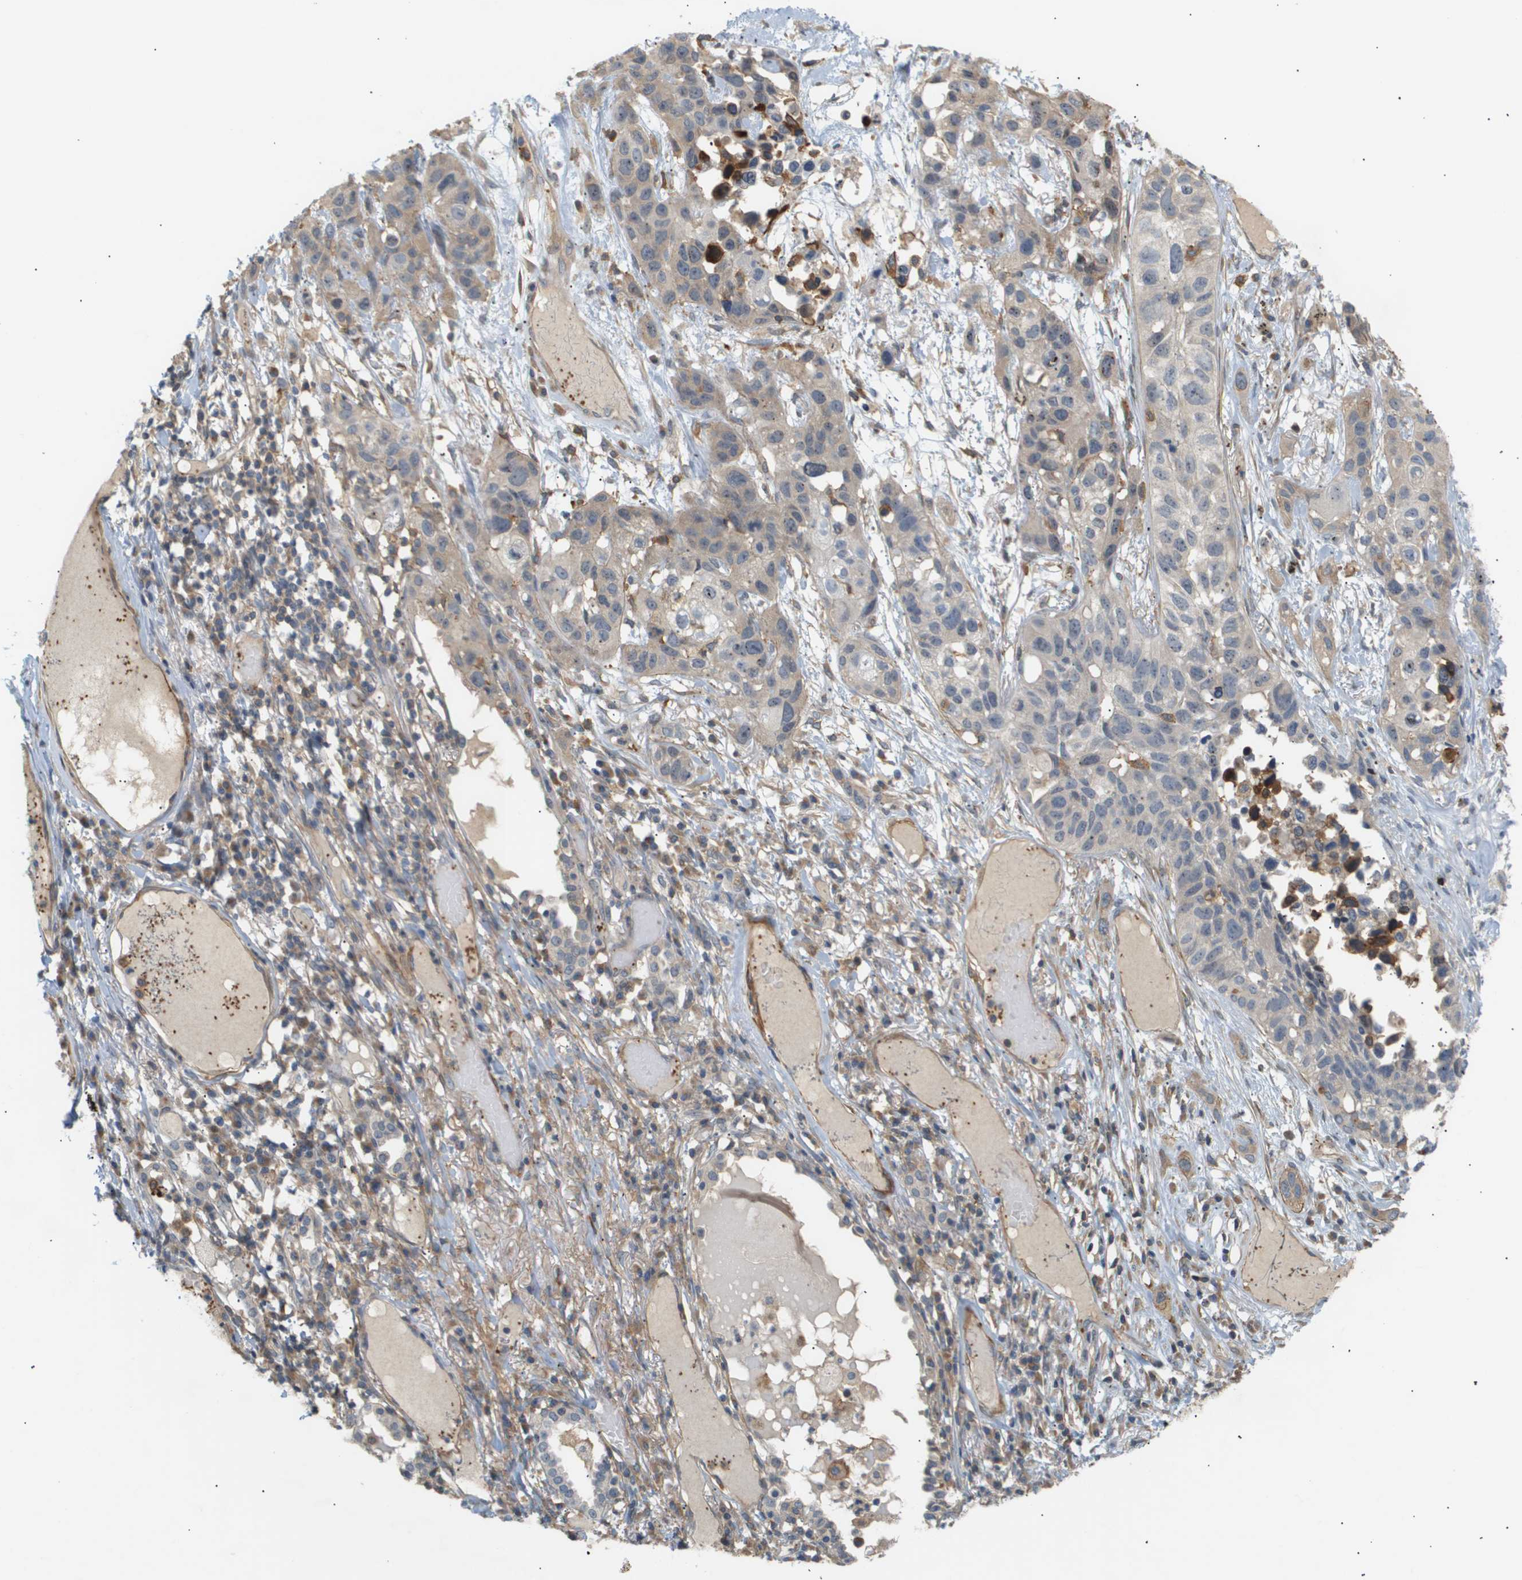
{"staining": {"intensity": "weak", "quantity": "25%-75%", "location": "cytoplasmic/membranous"}, "tissue": "lung cancer", "cell_type": "Tumor cells", "image_type": "cancer", "snomed": [{"axis": "morphology", "description": "Squamous cell carcinoma, NOS"}, {"axis": "topography", "description": "Lung"}], "caption": "A micrograph showing weak cytoplasmic/membranous expression in about 25%-75% of tumor cells in lung cancer, as visualized by brown immunohistochemical staining.", "gene": "CORO2B", "patient": {"sex": "male", "age": 71}}